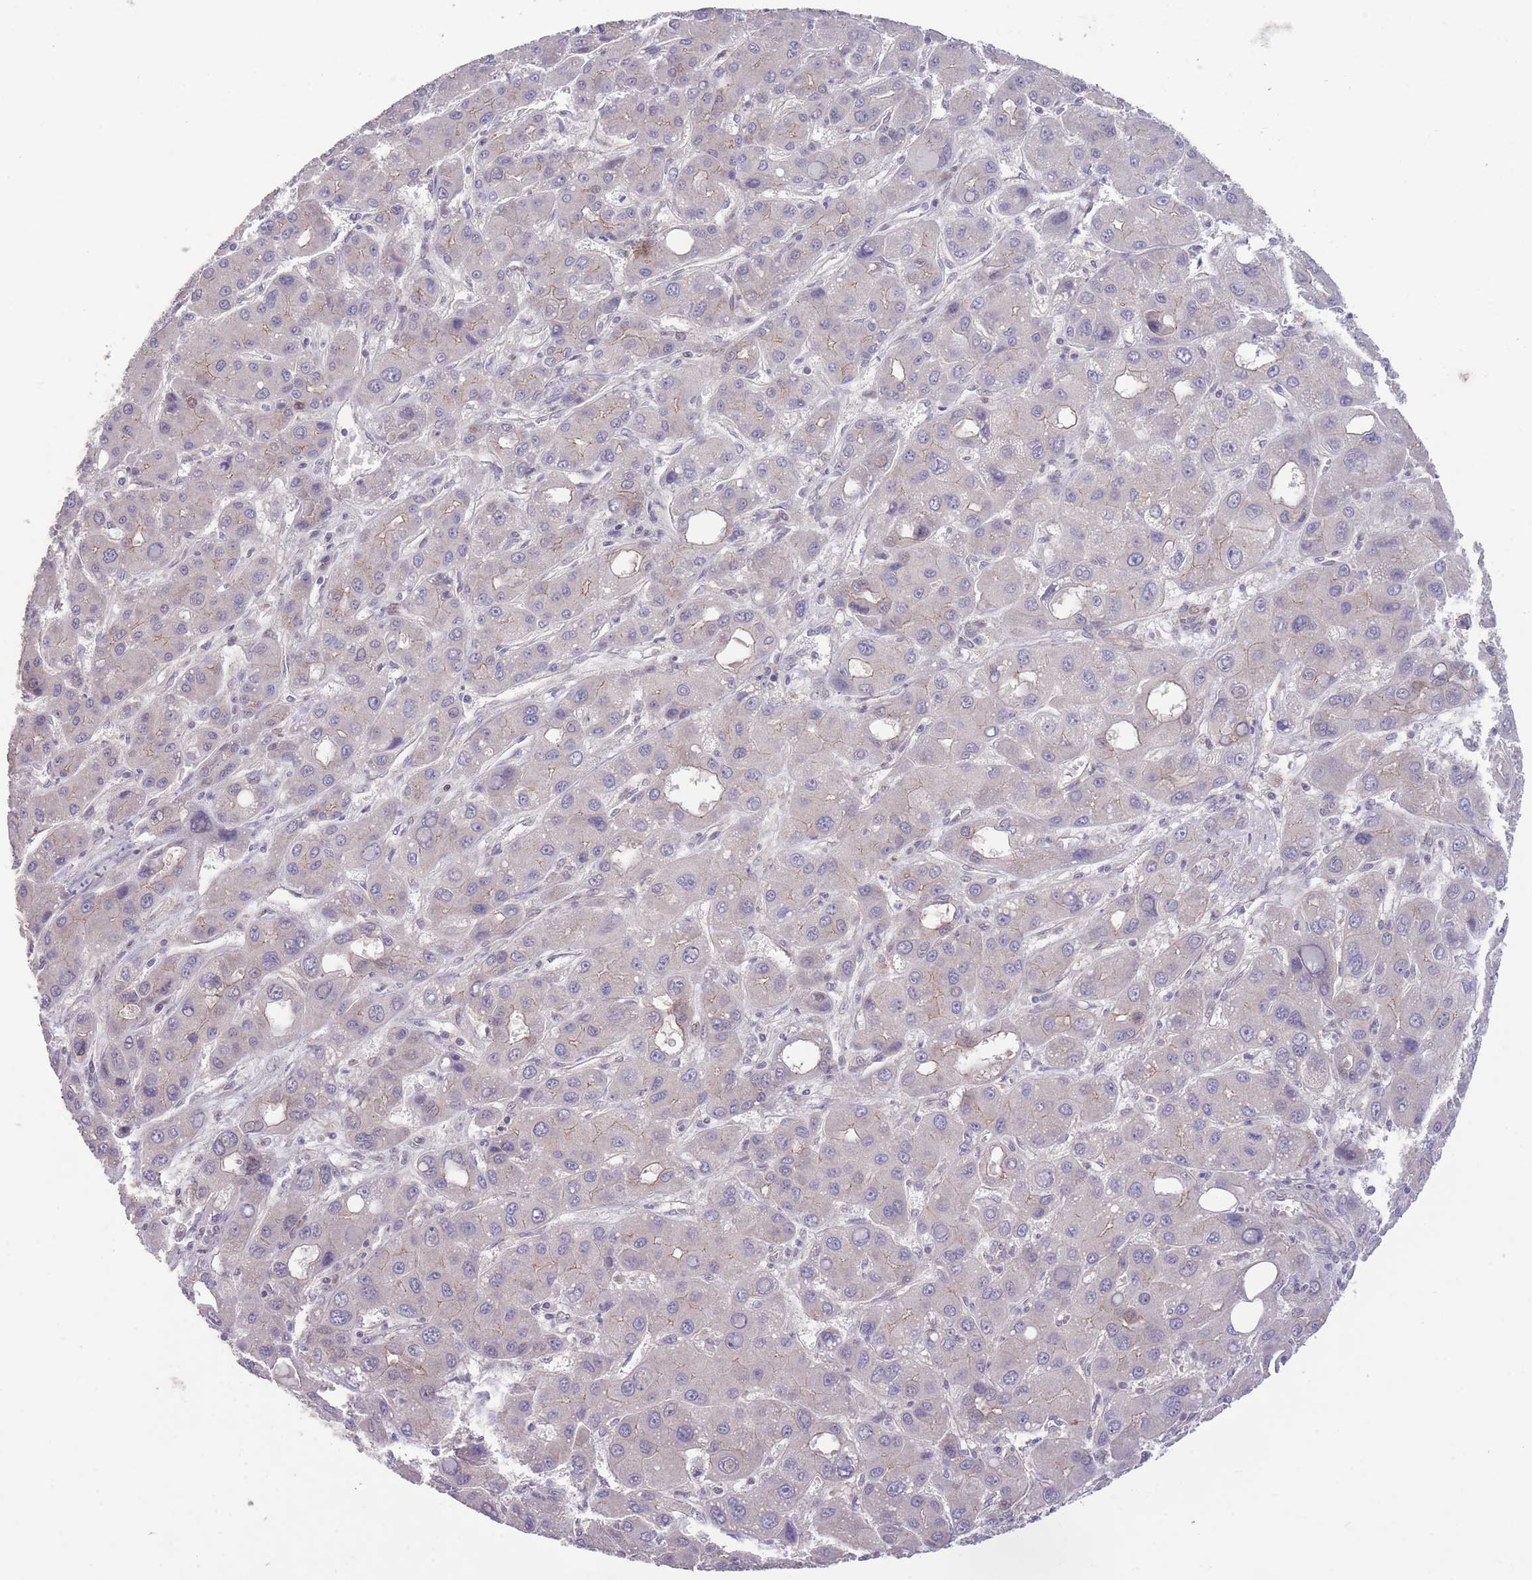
{"staining": {"intensity": "negative", "quantity": "none", "location": "none"}, "tissue": "liver cancer", "cell_type": "Tumor cells", "image_type": "cancer", "snomed": [{"axis": "morphology", "description": "Carcinoma, Hepatocellular, NOS"}, {"axis": "topography", "description": "Liver"}], "caption": "Immunohistochemistry (IHC) histopathology image of human liver cancer stained for a protein (brown), which displays no expression in tumor cells.", "gene": "RIC8A", "patient": {"sex": "male", "age": 55}}